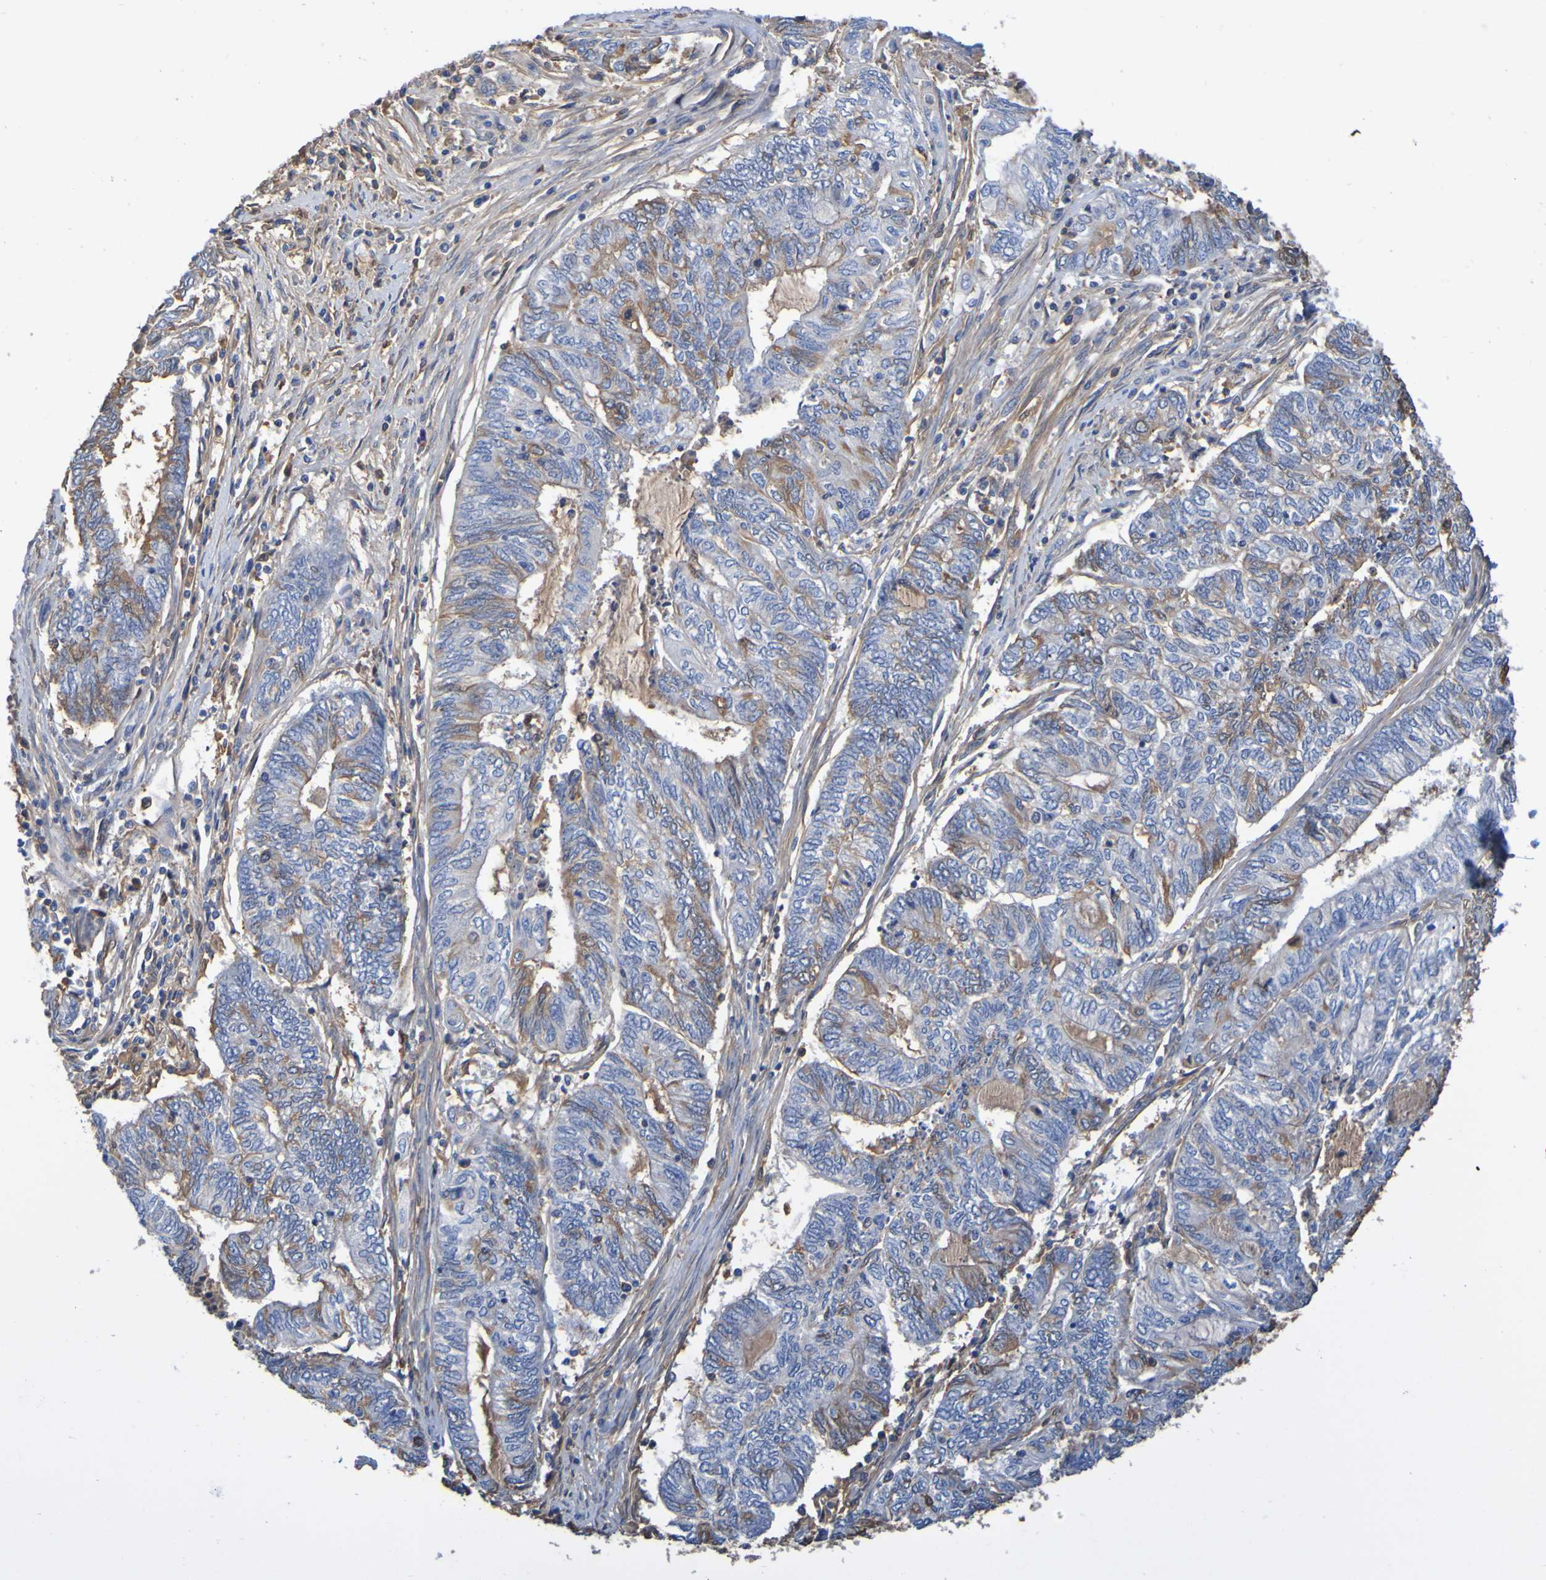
{"staining": {"intensity": "moderate", "quantity": "25%-75%", "location": "cytoplasmic/membranous"}, "tissue": "endometrial cancer", "cell_type": "Tumor cells", "image_type": "cancer", "snomed": [{"axis": "morphology", "description": "Adenocarcinoma, NOS"}, {"axis": "topography", "description": "Uterus"}, {"axis": "topography", "description": "Endometrium"}], "caption": "Immunohistochemical staining of human endometrial adenocarcinoma shows medium levels of moderate cytoplasmic/membranous staining in about 25%-75% of tumor cells. The protein is stained brown, and the nuclei are stained in blue (DAB (3,3'-diaminobenzidine) IHC with brightfield microscopy, high magnification).", "gene": "GAB3", "patient": {"sex": "female", "age": 70}}